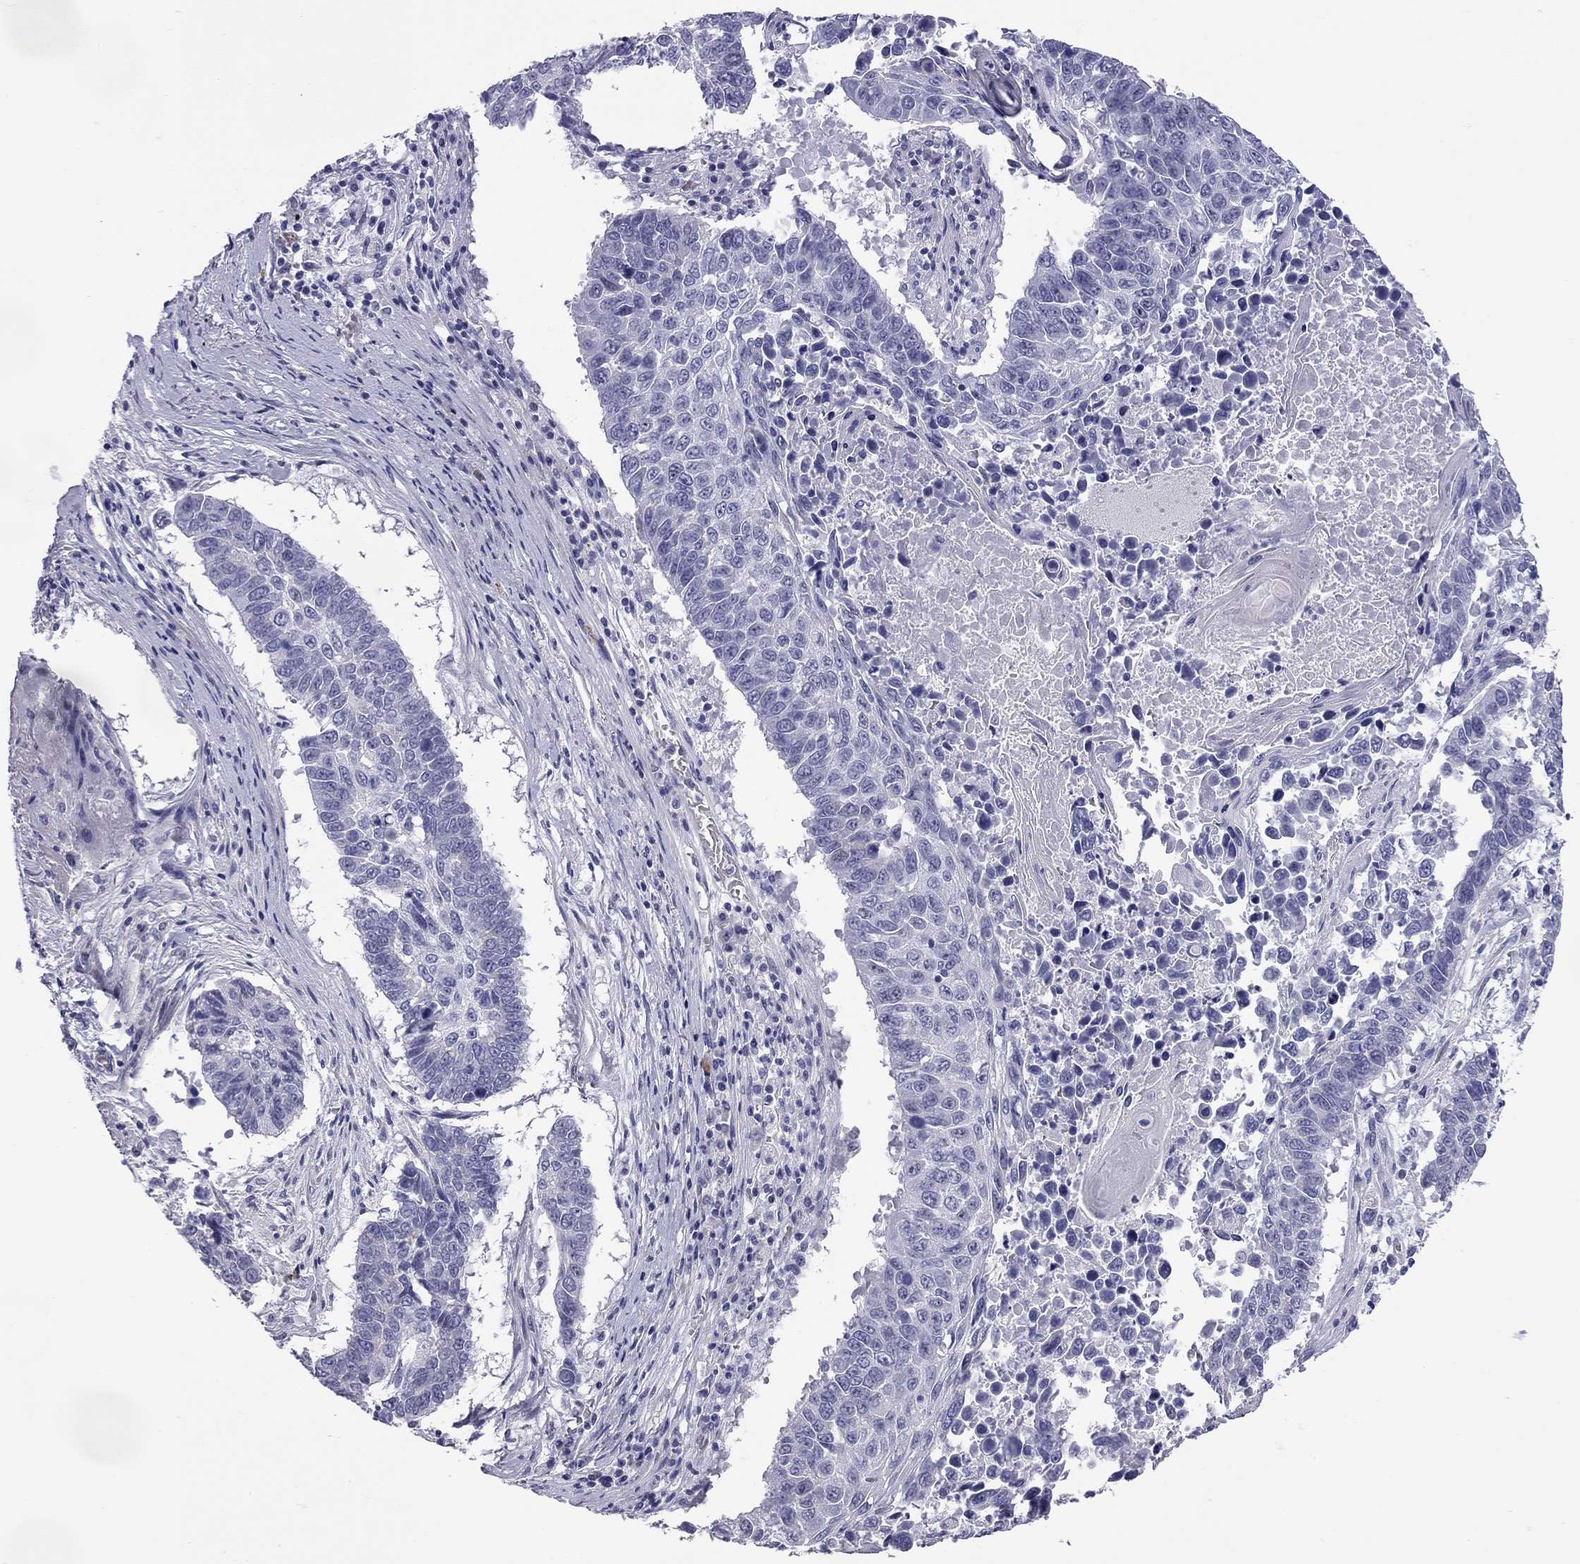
{"staining": {"intensity": "negative", "quantity": "none", "location": "none"}, "tissue": "lung cancer", "cell_type": "Tumor cells", "image_type": "cancer", "snomed": [{"axis": "morphology", "description": "Squamous cell carcinoma, NOS"}, {"axis": "topography", "description": "Lung"}], "caption": "Micrograph shows no protein expression in tumor cells of lung squamous cell carcinoma tissue.", "gene": "C8orf88", "patient": {"sex": "male", "age": 73}}